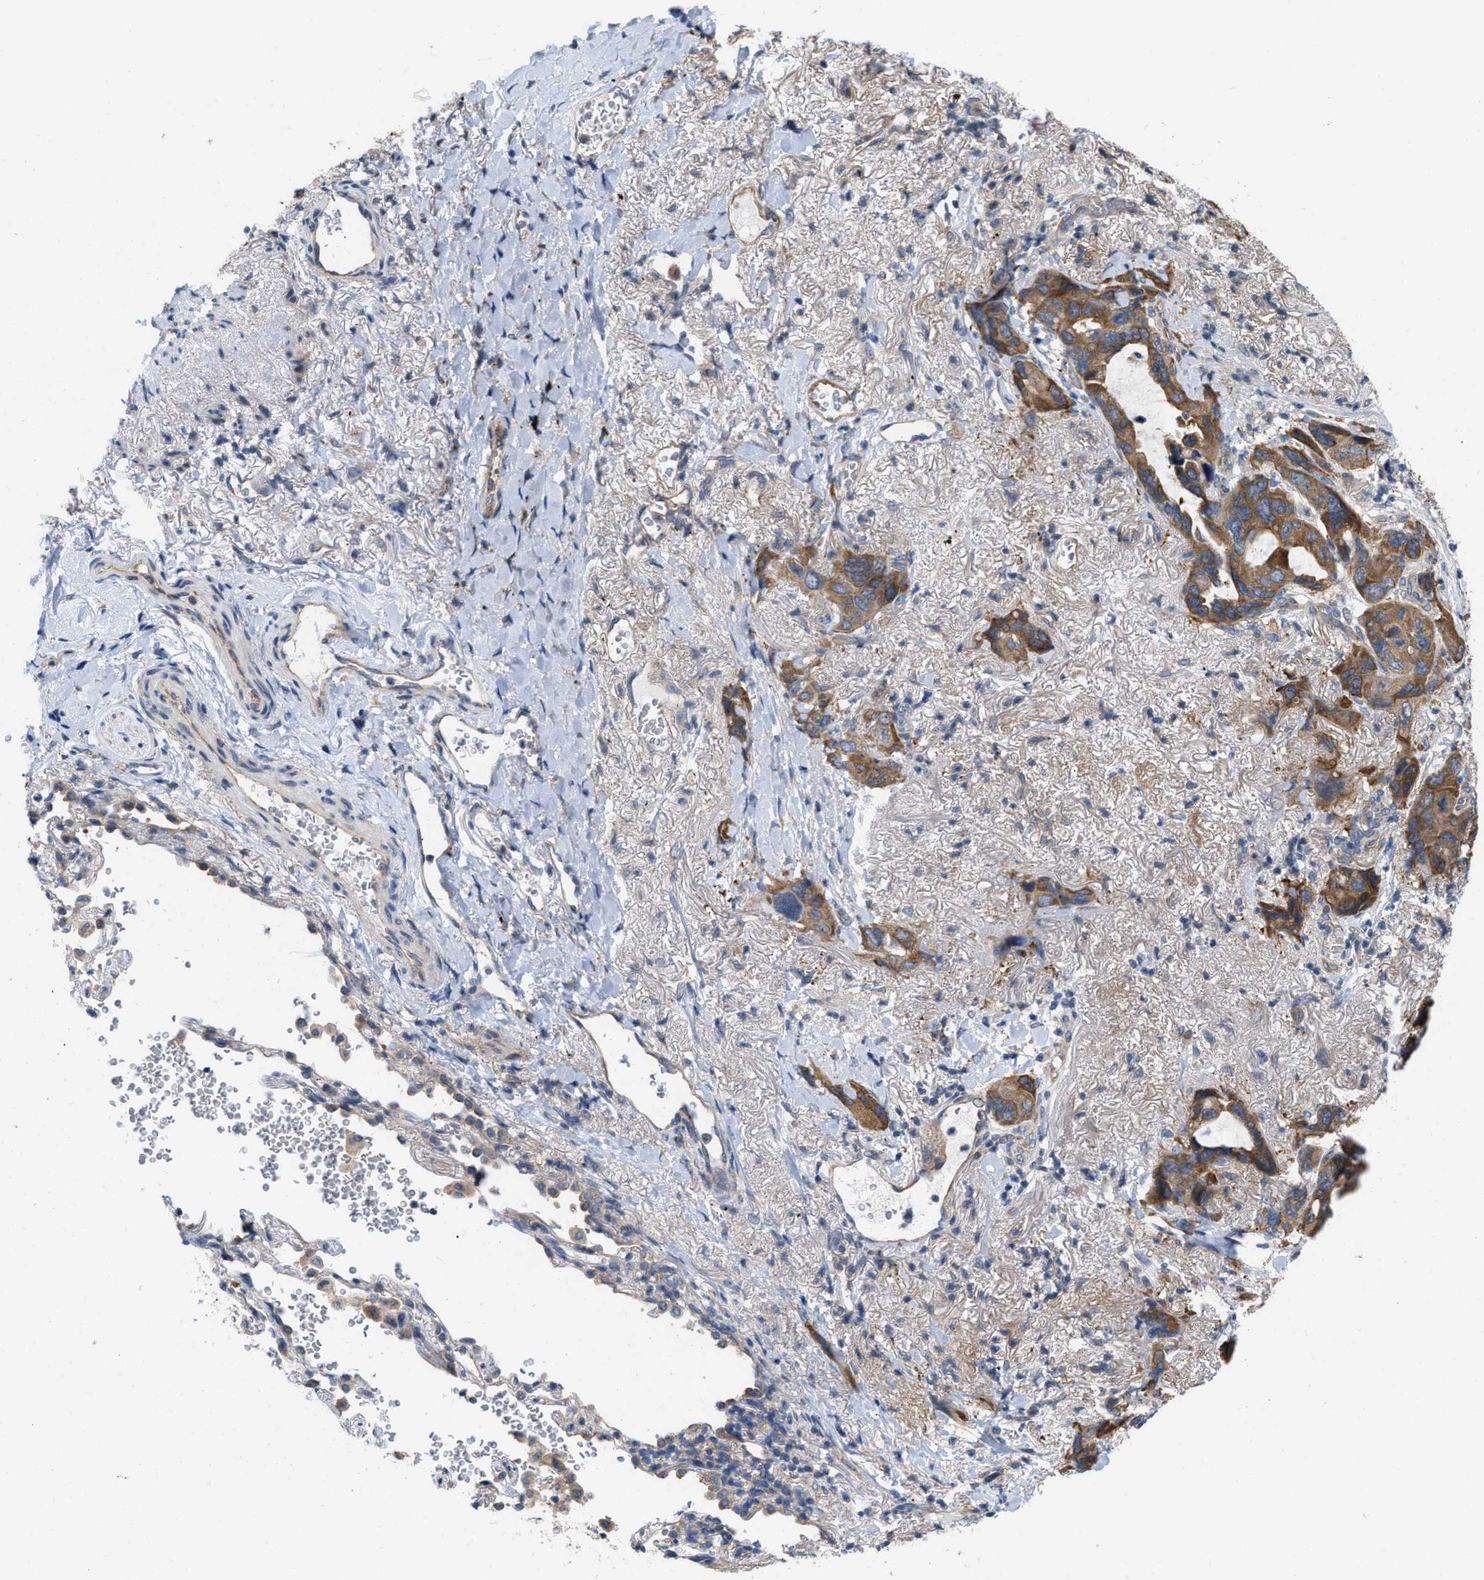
{"staining": {"intensity": "moderate", "quantity": ">75%", "location": "cytoplasmic/membranous"}, "tissue": "lung cancer", "cell_type": "Tumor cells", "image_type": "cancer", "snomed": [{"axis": "morphology", "description": "Squamous cell carcinoma, NOS"}, {"axis": "topography", "description": "Lung"}], "caption": "This is an image of IHC staining of squamous cell carcinoma (lung), which shows moderate staining in the cytoplasmic/membranous of tumor cells.", "gene": "CSNK1A1", "patient": {"sex": "female", "age": 73}}